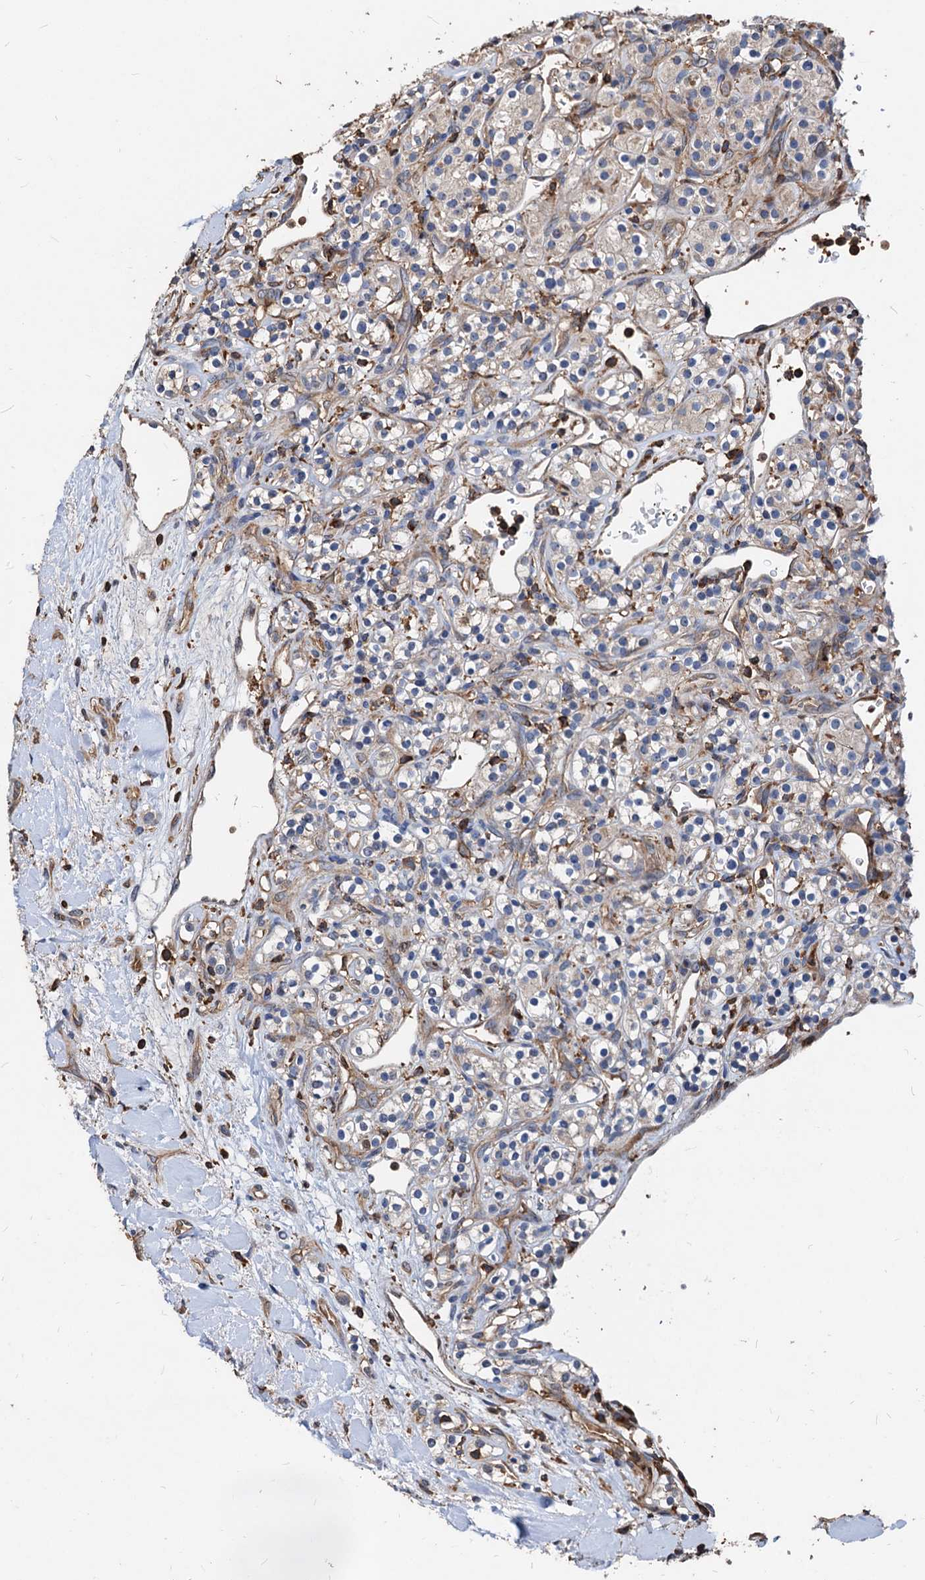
{"staining": {"intensity": "weak", "quantity": "<25%", "location": "cytoplasmic/membranous"}, "tissue": "renal cancer", "cell_type": "Tumor cells", "image_type": "cancer", "snomed": [{"axis": "morphology", "description": "Adenocarcinoma, NOS"}, {"axis": "topography", "description": "Kidney"}], "caption": "An immunohistochemistry image of renal cancer is shown. There is no staining in tumor cells of renal cancer.", "gene": "LCP2", "patient": {"sex": "male", "age": 77}}